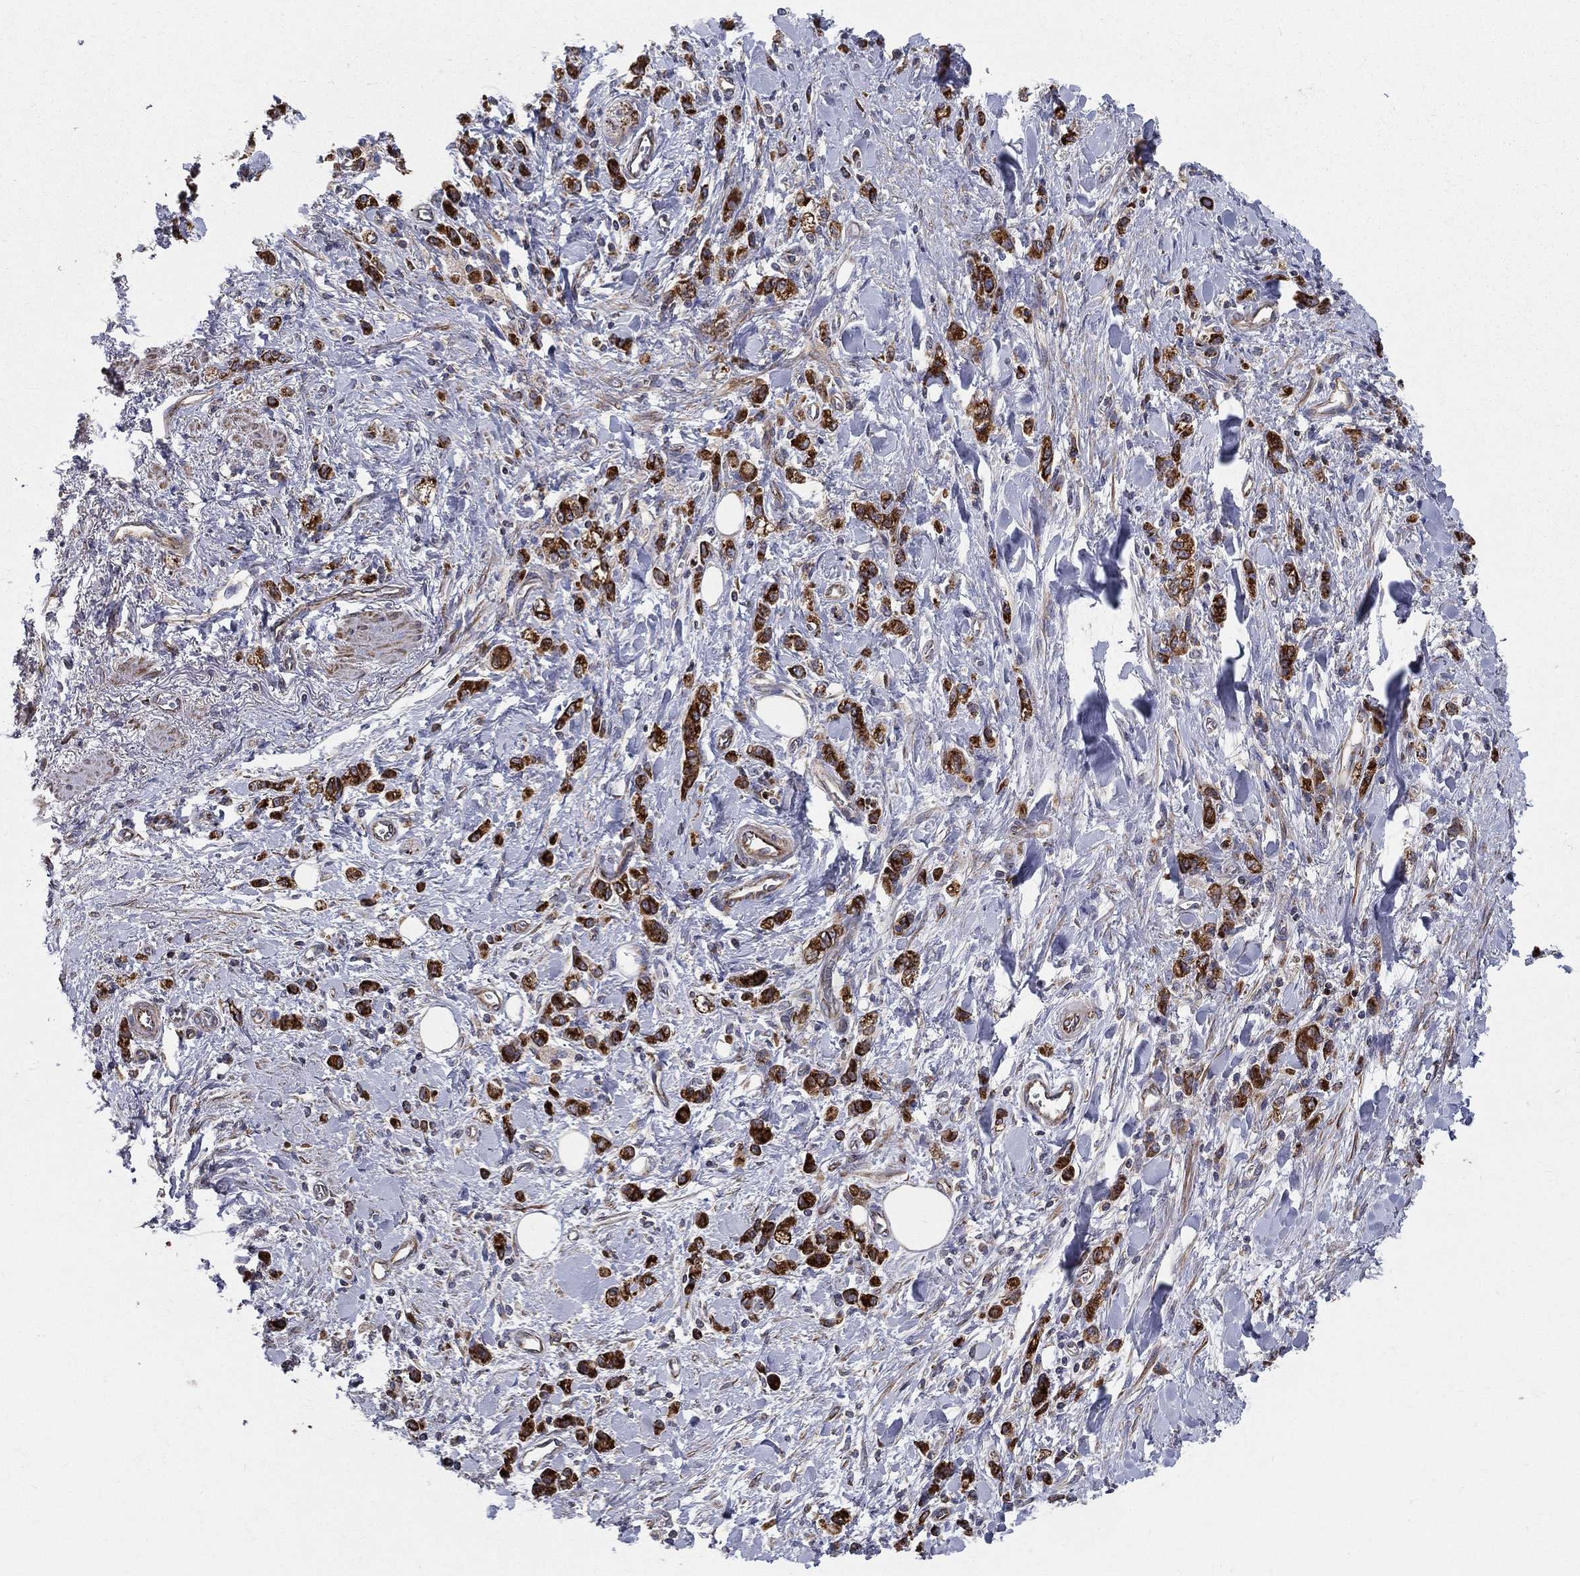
{"staining": {"intensity": "strong", "quantity": ">75%", "location": "cytoplasmic/membranous"}, "tissue": "stomach cancer", "cell_type": "Tumor cells", "image_type": "cancer", "snomed": [{"axis": "morphology", "description": "Adenocarcinoma, NOS"}, {"axis": "topography", "description": "Stomach"}], "caption": "A photomicrograph of stomach adenocarcinoma stained for a protein displays strong cytoplasmic/membranous brown staining in tumor cells. (Stains: DAB in brown, nuclei in blue, Microscopy: brightfield microscopy at high magnification).", "gene": "MIX23", "patient": {"sex": "male", "age": 77}}